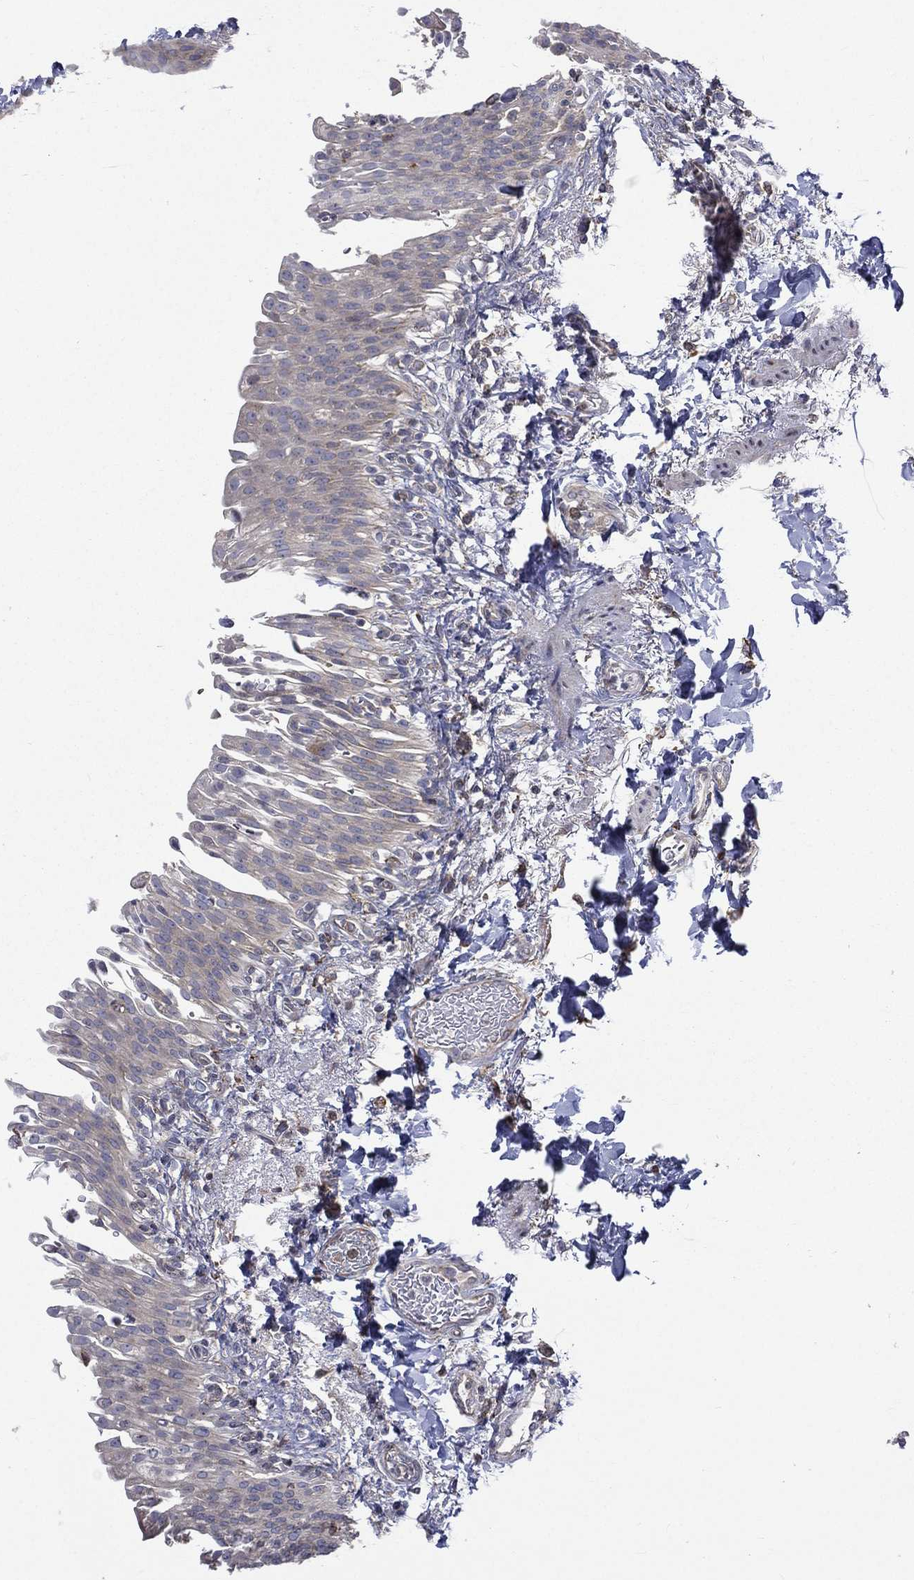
{"staining": {"intensity": "negative", "quantity": "none", "location": "none"}, "tissue": "urinary bladder", "cell_type": "Urothelial cells", "image_type": "normal", "snomed": [{"axis": "morphology", "description": "Normal tissue, NOS"}, {"axis": "topography", "description": "Urinary bladder"}], "caption": "The image shows no significant positivity in urothelial cells of urinary bladder.", "gene": "C20orf96", "patient": {"sex": "female", "age": 60}}